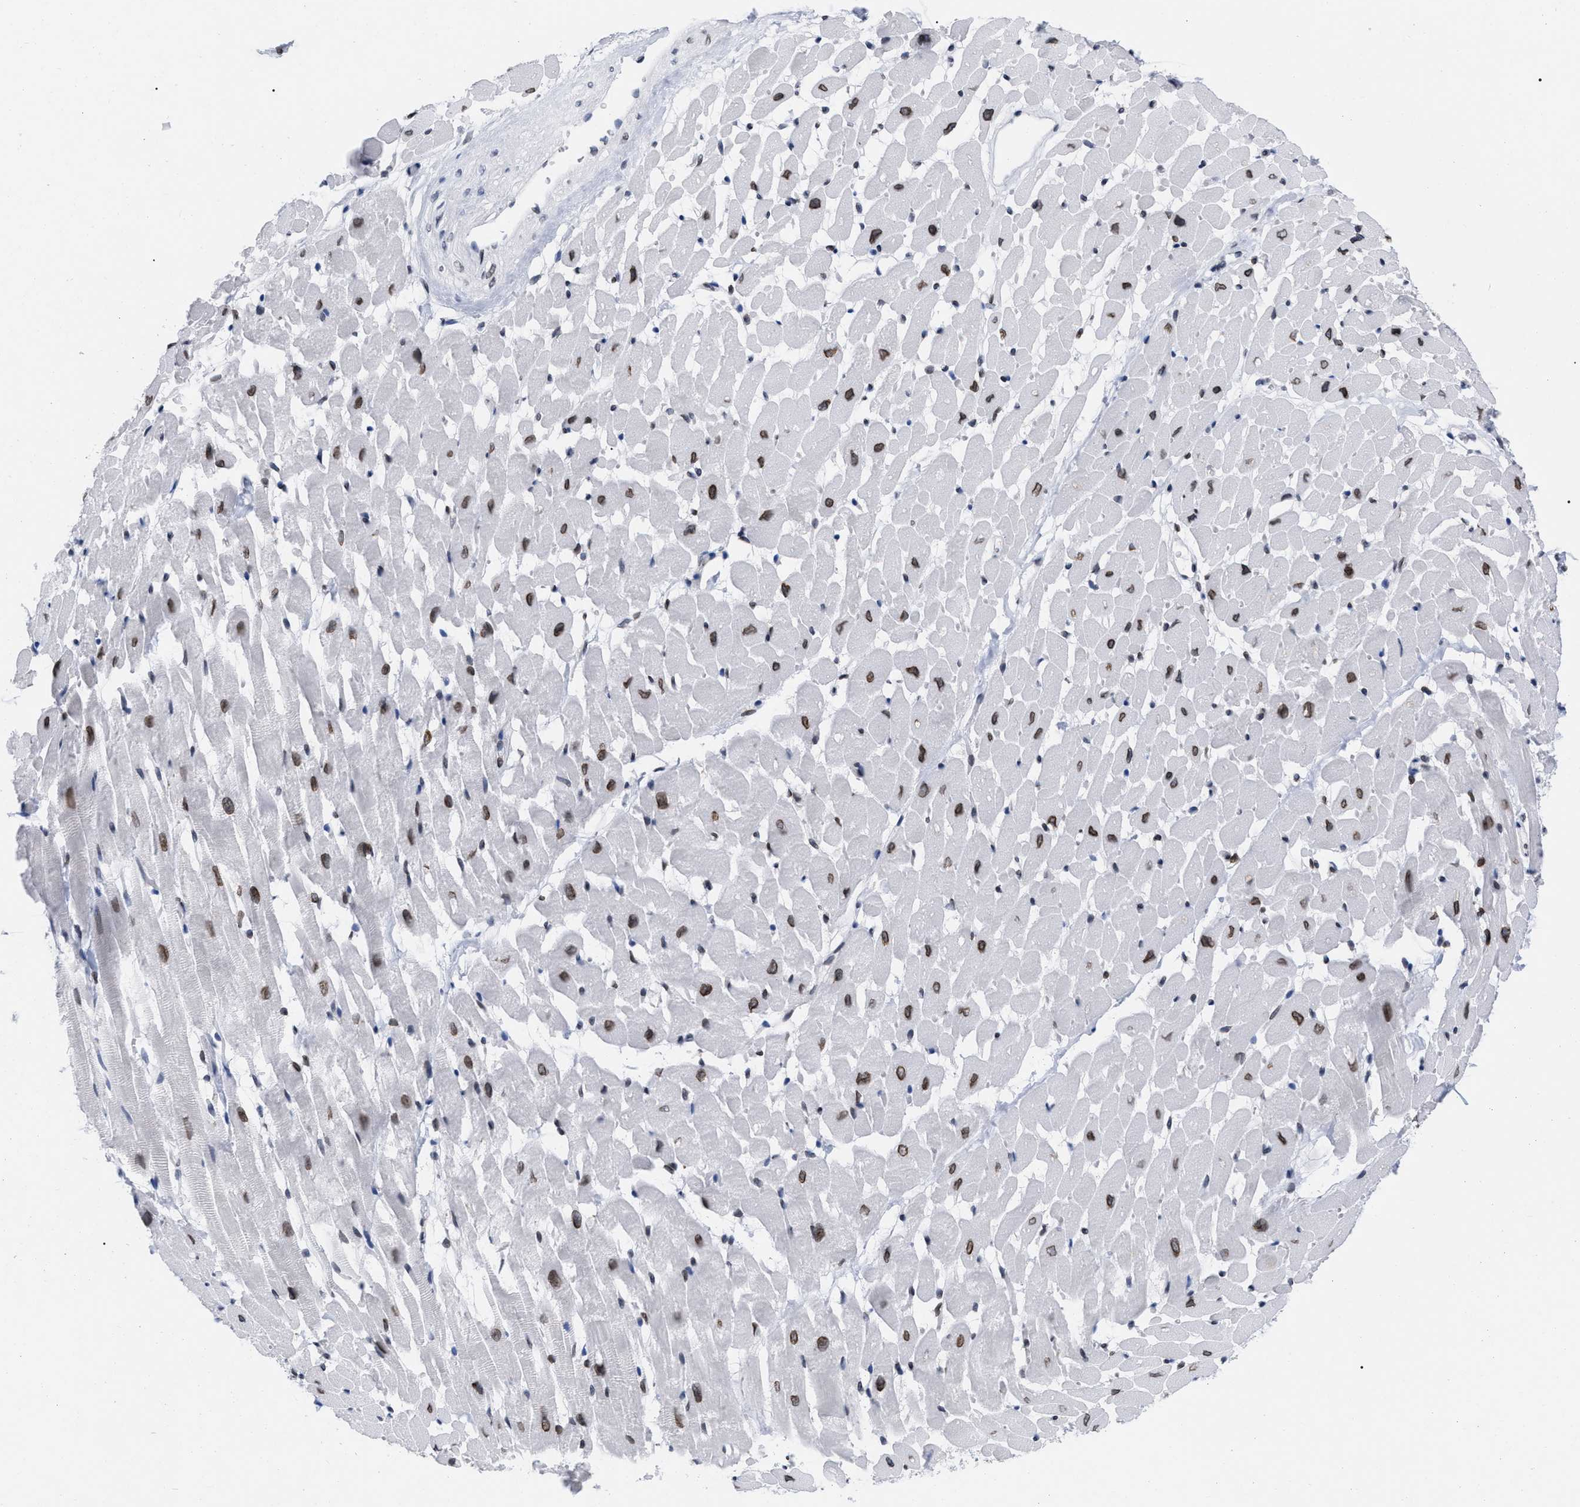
{"staining": {"intensity": "moderate", "quantity": "<25%", "location": "cytoplasmic/membranous,nuclear"}, "tissue": "heart muscle", "cell_type": "Cardiomyocytes", "image_type": "normal", "snomed": [{"axis": "morphology", "description": "Normal tissue, NOS"}, {"axis": "topography", "description": "Heart"}], "caption": "Benign heart muscle displays moderate cytoplasmic/membranous,nuclear positivity in approximately <25% of cardiomyocytes The protein is stained brown, and the nuclei are stained in blue (DAB IHC with brightfield microscopy, high magnification)..", "gene": "TPR", "patient": {"sex": "male", "age": 45}}